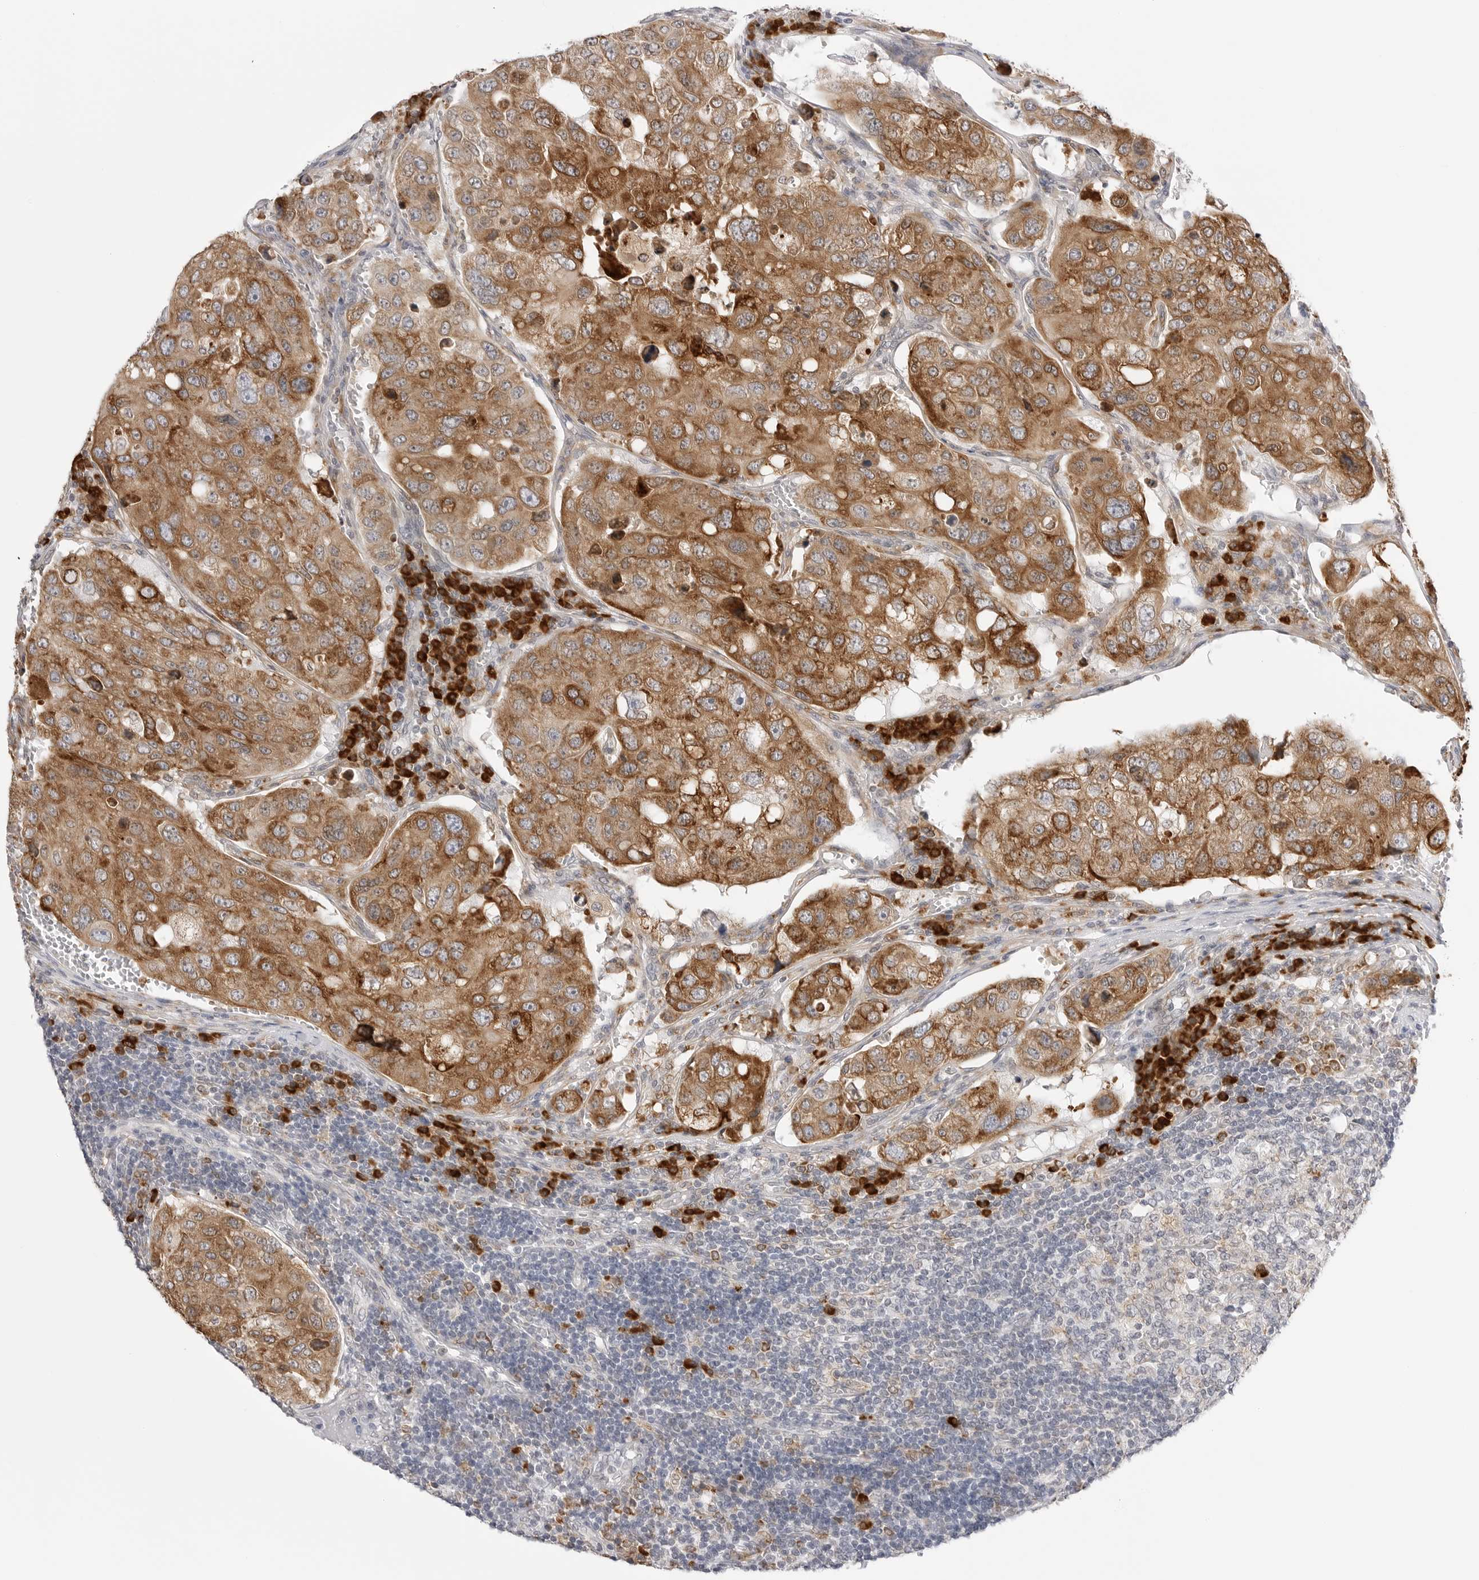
{"staining": {"intensity": "moderate", "quantity": ">75%", "location": "cytoplasmic/membranous"}, "tissue": "urothelial cancer", "cell_type": "Tumor cells", "image_type": "cancer", "snomed": [{"axis": "morphology", "description": "Urothelial carcinoma, High grade"}, {"axis": "topography", "description": "Lymph node"}, {"axis": "topography", "description": "Urinary bladder"}], "caption": "DAB (3,3'-diaminobenzidine) immunohistochemical staining of human urothelial carcinoma (high-grade) displays moderate cytoplasmic/membranous protein expression in approximately >75% of tumor cells.", "gene": "RPN1", "patient": {"sex": "male", "age": 51}}